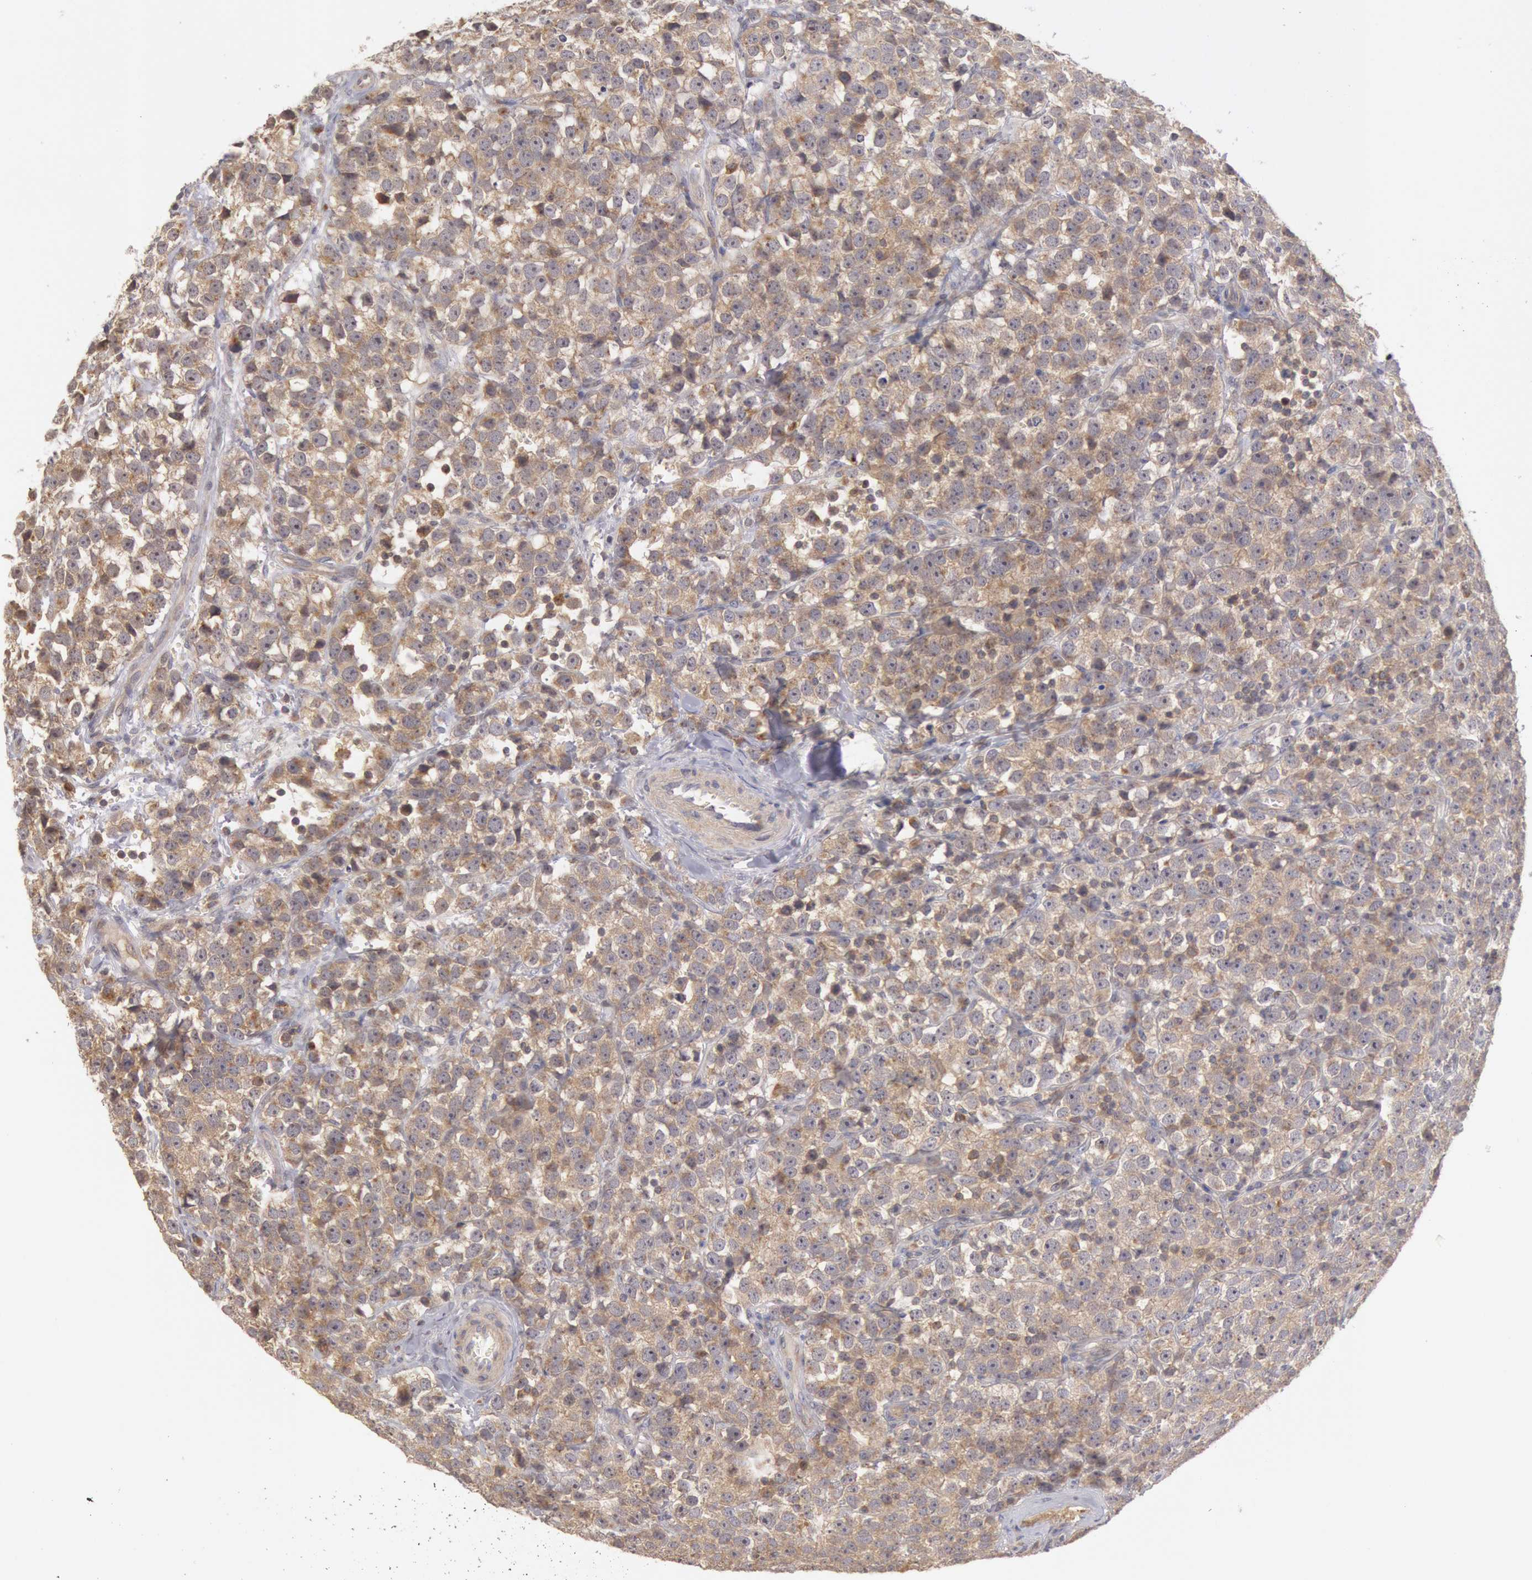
{"staining": {"intensity": "moderate", "quantity": ">75%", "location": "cytoplasmic/membranous"}, "tissue": "testis cancer", "cell_type": "Tumor cells", "image_type": "cancer", "snomed": [{"axis": "morphology", "description": "Seminoma, NOS"}, {"axis": "topography", "description": "Testis"}], "caption": "A histopathology image of human seminoma (testis) stained for a protein demonstrates moderate cytoplasmic/membranous brown staining in tumor cells. The protein is stained brown, and the nuclei are stained in blue (DAB IHC with brightfield microscopy, high magnification).", "gene": "PLA2G6", "patient": {"sex": "male", "age": 25}}